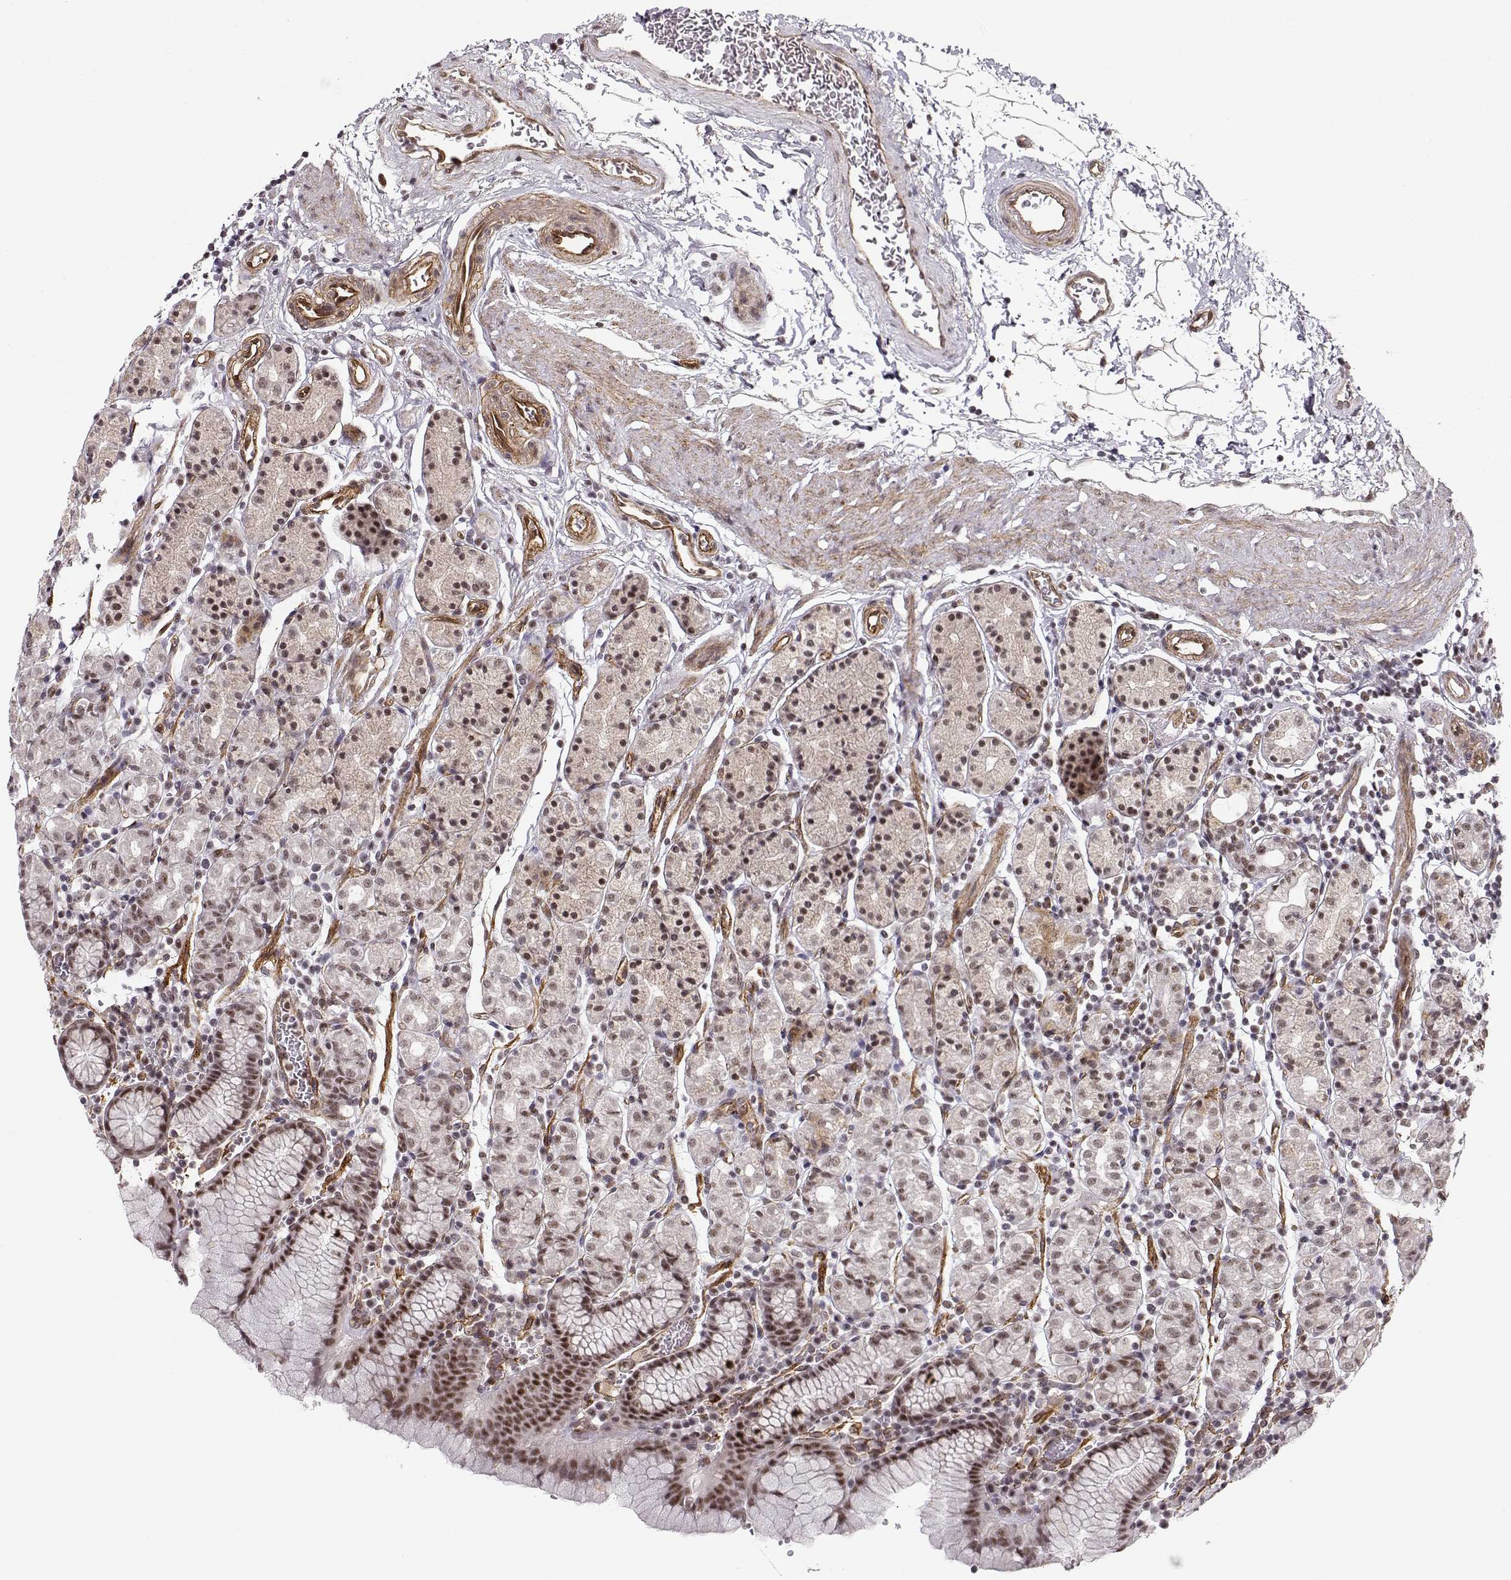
{"staining": {"intensity": "strong", "quantity": "25%-75%", "location": "nuclear"}, "tissue": "stomach", "cell_type": "Glandular cells", "image_type": "normal", "snomed": [{"axis": "morphology", "description": "Normal tissue, NOS"}, {"axis": "topography", "description": "Stomach, upper"}, {"axis": "topography", "description": "Stomach"}], "caption": "High-power microscopy captured an immunohistochemistry photomicrograph of unremarkable stomach, revealing strong nuclear expression in about 25%-75% of glandular cells. (DAB IHC, brown staining for protein, blue staining for nuclei).", "gene": "CIR1", "patient": {"sex": "male", "age": 62}}